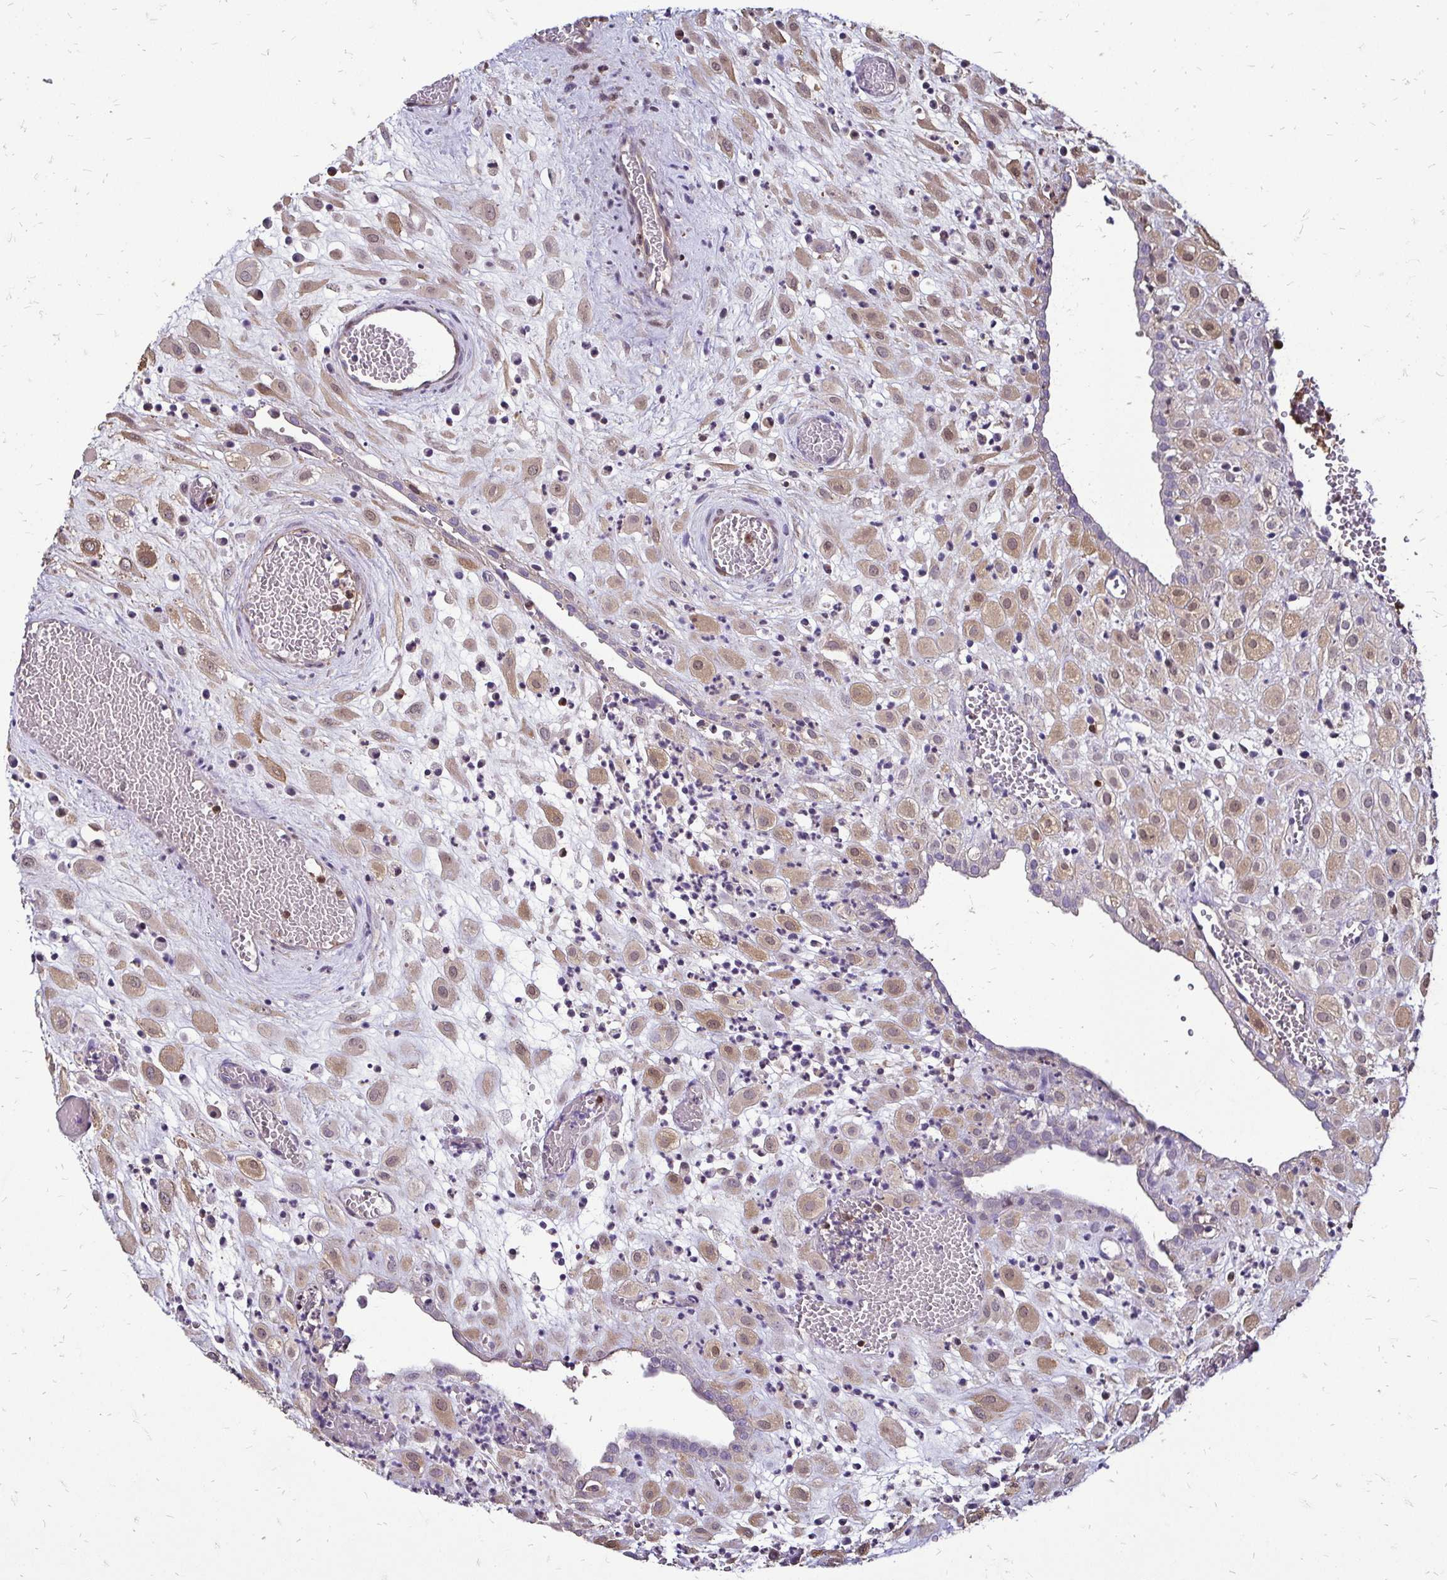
{"staining": {"intensity": "weak", "quantity": ">75%", "location": "cytoplasmic/membranous,nuclear"}, "tissue": "placenta", "cell_type": "Decidual cells", "image_type": "normal", "snomed": [{"axis": "morphology", "description": "Normal tissue, NOS"}, {"axis": "topography", "description": "Placenta"}], "caption": "Brown immunohistochemical staining in normal placenta demonstrates weak cytoplasmic/membranous,nuclear expression in approximately >75% of decidual cells.", "gene": "ZFP1", "patient": {"sex": "female", "age": 24}}